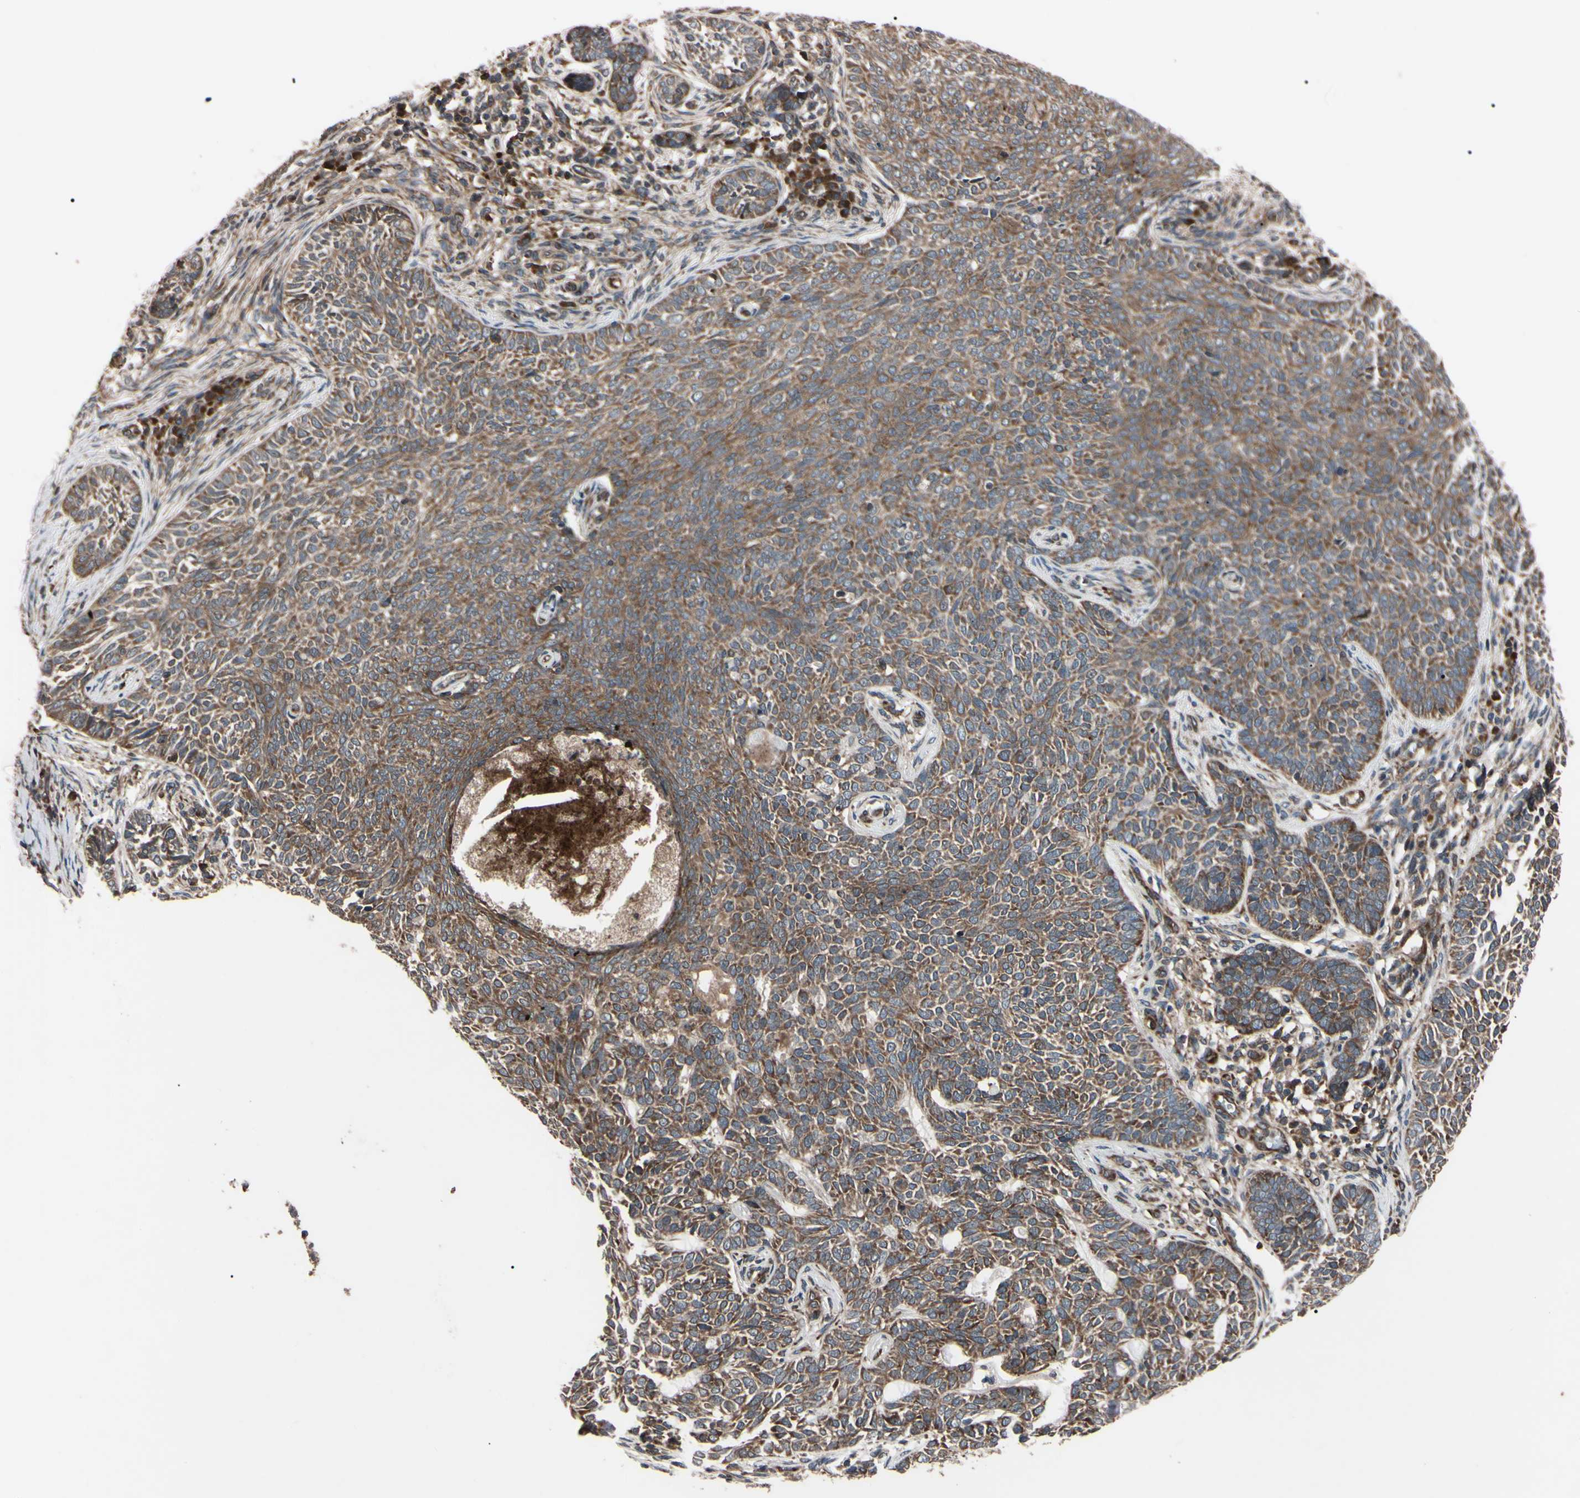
{"staining": {"intensity": "strong", "quantity": ">75%", "location": "cytoplasmic/membranous"}, "tissue": "skin cancer", "cell_type": "Tumor cells", "image_type": "cancer", "snomed": [{"axis": "morphology", "description": "Basal cell carcinoma"}, {"axis": "topography", "description": "Skin"}], "caption": "The photomicrograph displays staining of skin cancer (basal cell carcinoma), revealing strong cytoplasmic/membranous protein positivity (brown color) within tumor cells. (brown staining indicates protein expression, while blue staining denotes nuclei).", "gene": "GUCY1B1", "patient": {"sex": "male", "age": 87}}